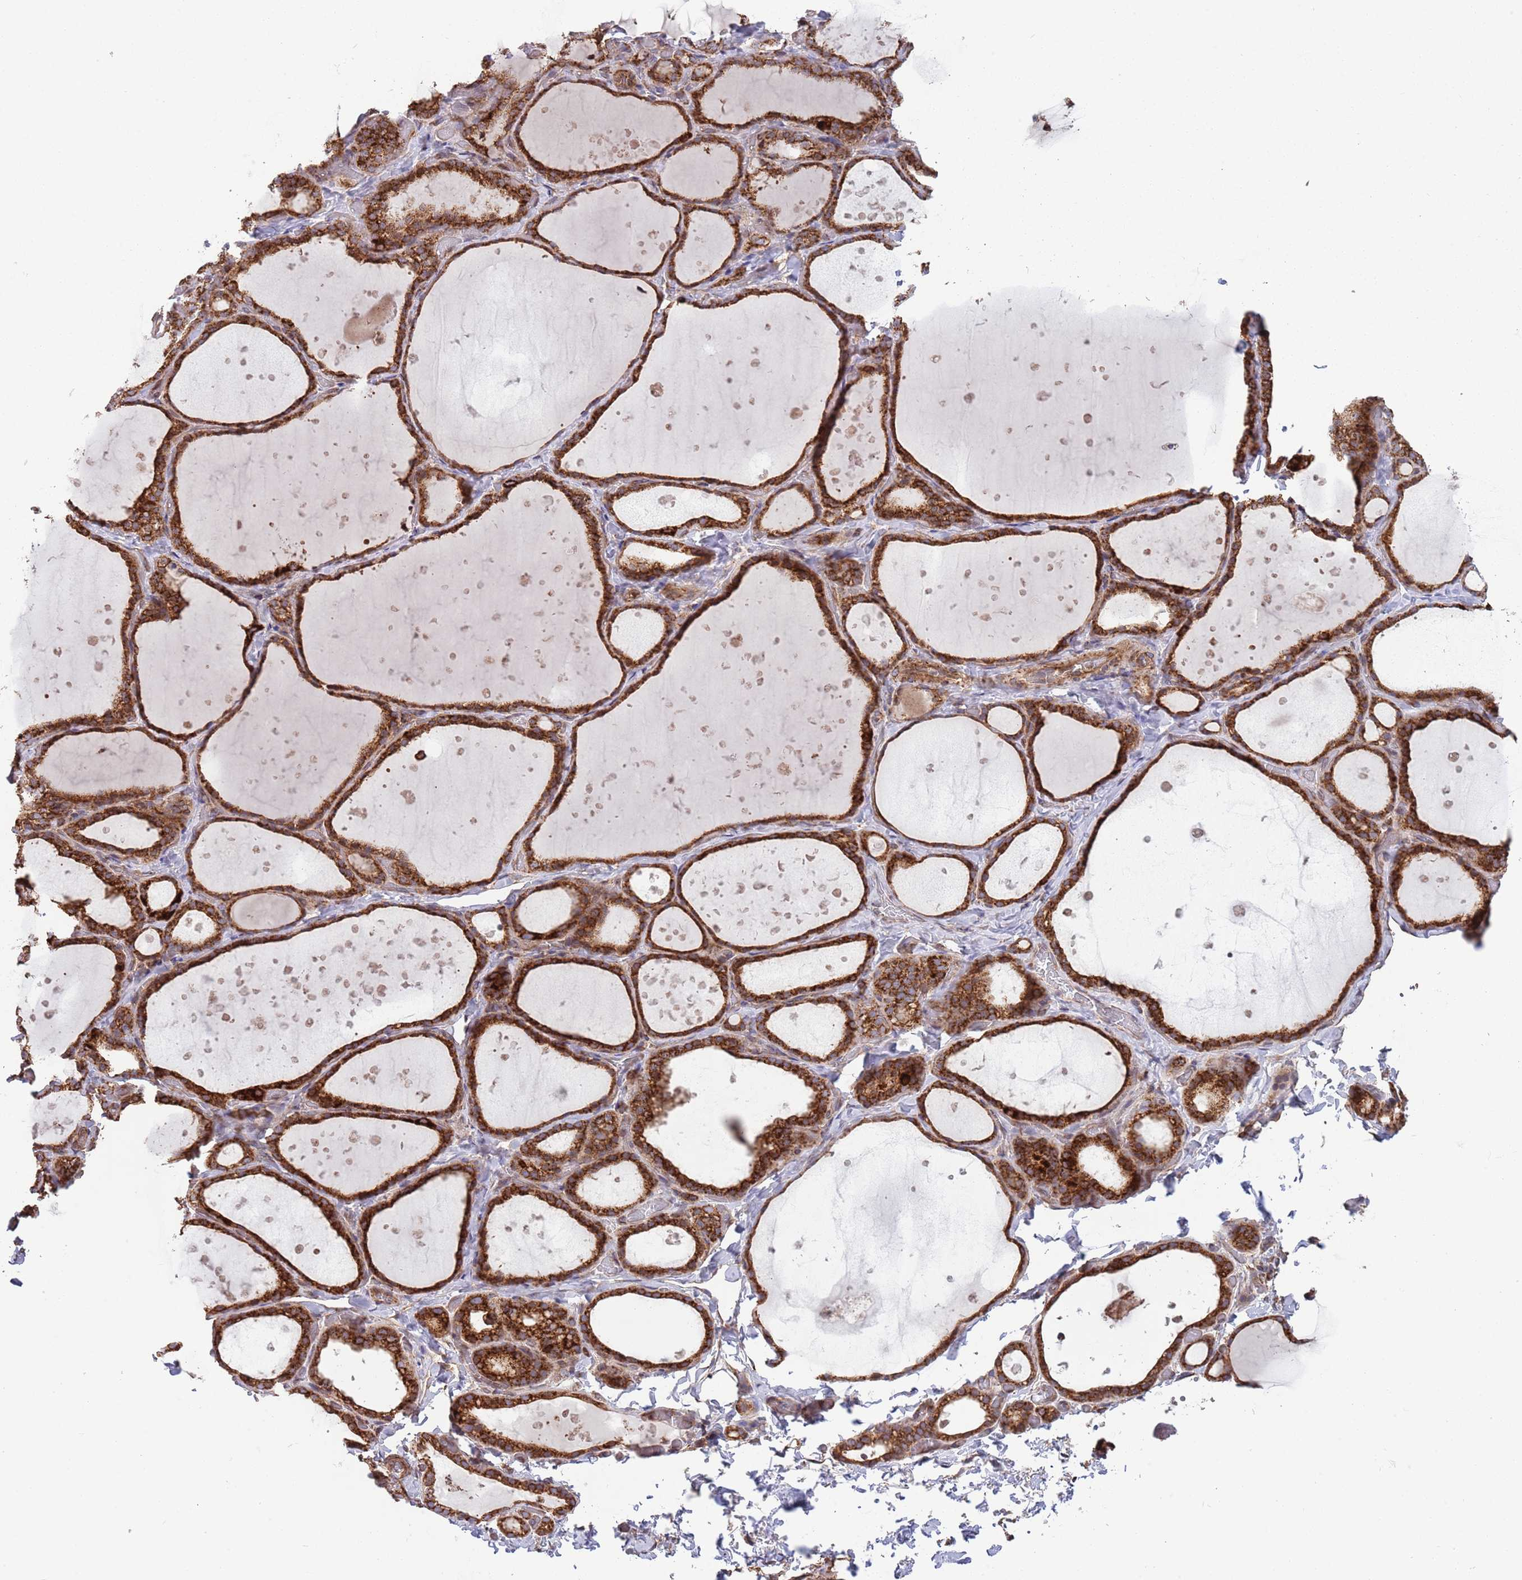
{"staining": {"intensity": "strong", "quantity": ">75%", "location": "cytoplasmic/membranous"}, "tissue": "thyroid gland", "cell_type": "Glandular cells", "image_type": "normal", "snomed": [{"axis": "morphology", "description": "Normal tissue, NOS"}, {"axis": "topography", "description": "Thyroid gland"}], "caption": "High-magnification brightfield microscopy of normal thyroid gland stained with DAB (brown) and counterstained with hematoxylin (blue). glandular cells exhibit strong cytoplasmic/membranous positivity is seen in about>75% of cells.", "gene": "ATP5PD", "patient": {"sex": "female", "age": 44}}